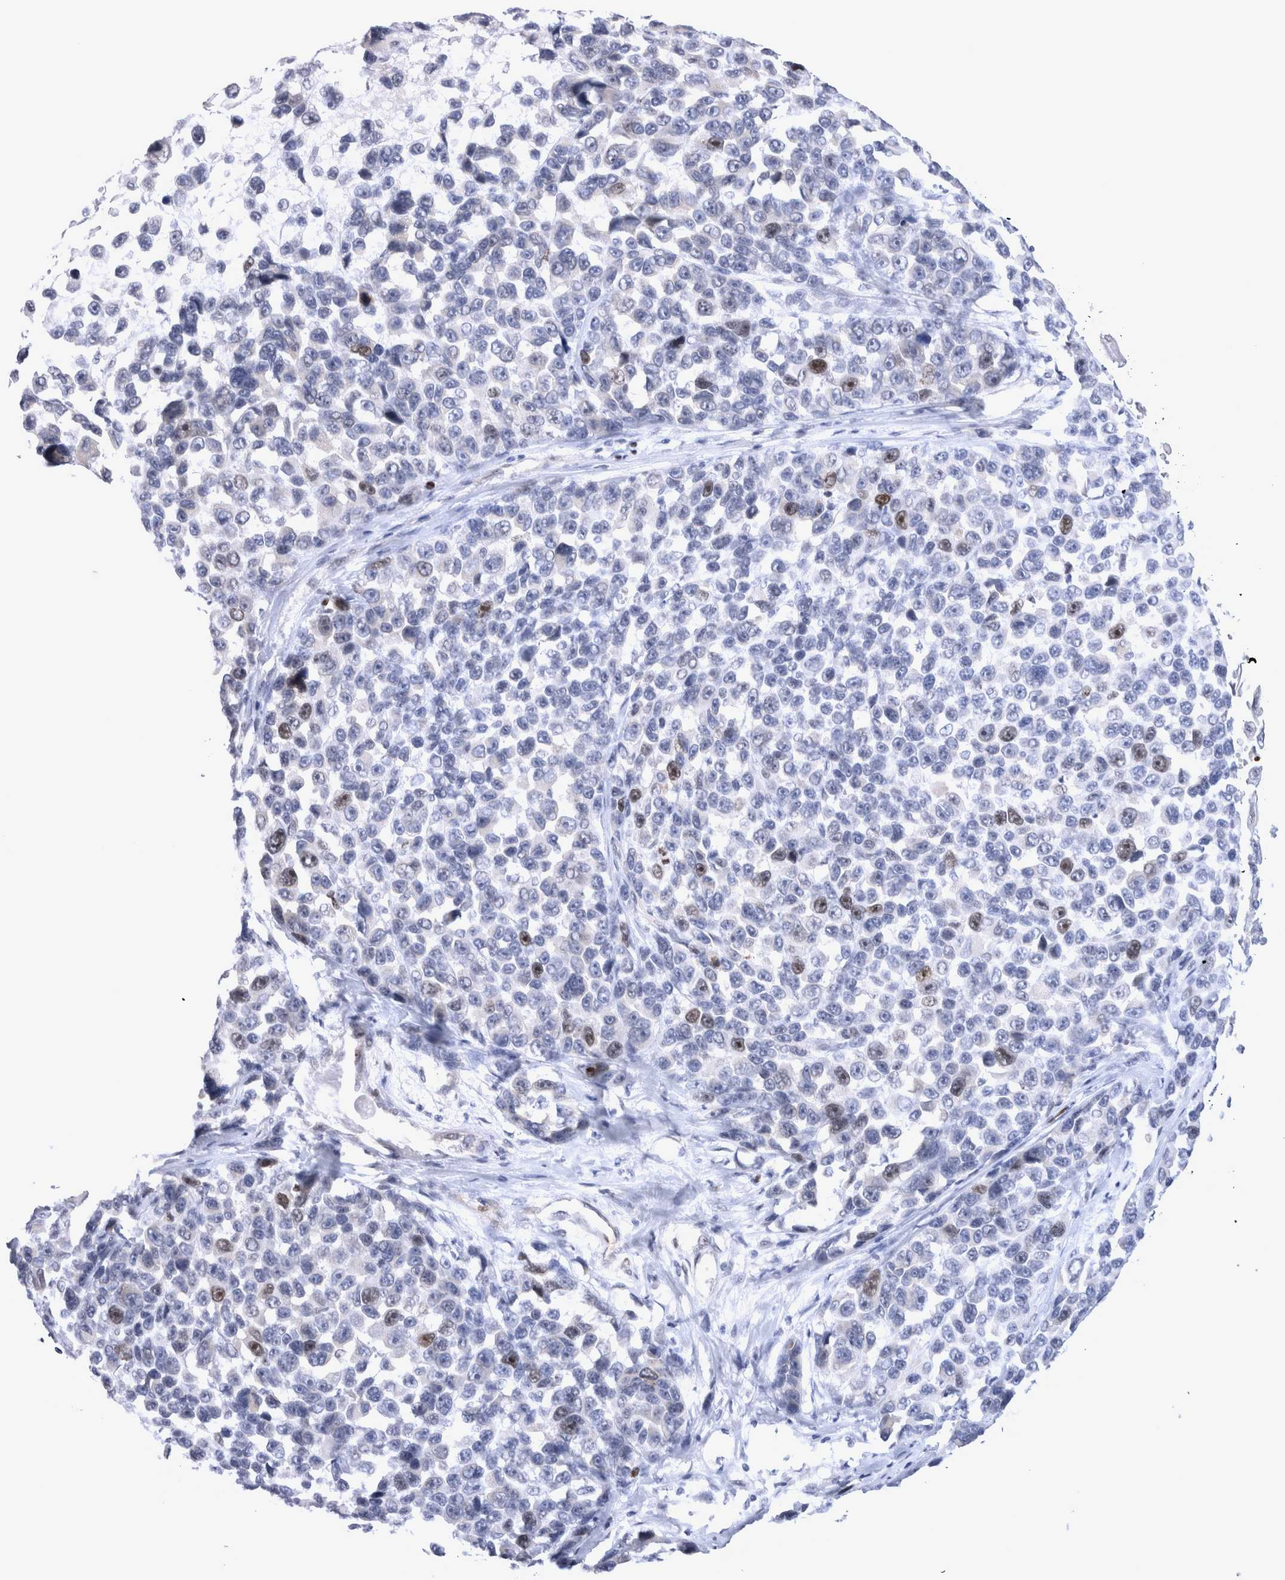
{"staining": {"intensity": "moderate", "quantity": "<25%", "location": "nuclear"}, "tissue": "melanoma", "cell_type": "Tumor cells", "image_type": "cancer", "snomed": [{"axis": "morphology", "description": "Malignant melanoma, NOS"}, {"axis": "topography", "description": "Skin"}], "caption": "Immunohistochemistry (IHC) of human melanoma reveals low levels of moderate nuclear expression in approximately <25% of tumor cells. Using DAB (brown) and hematoxylin (blue) stains, captured at high magnification using brightfield microscopy.", "gene": "KIF18B", "patient": {"sex": "male", "age": 53}}